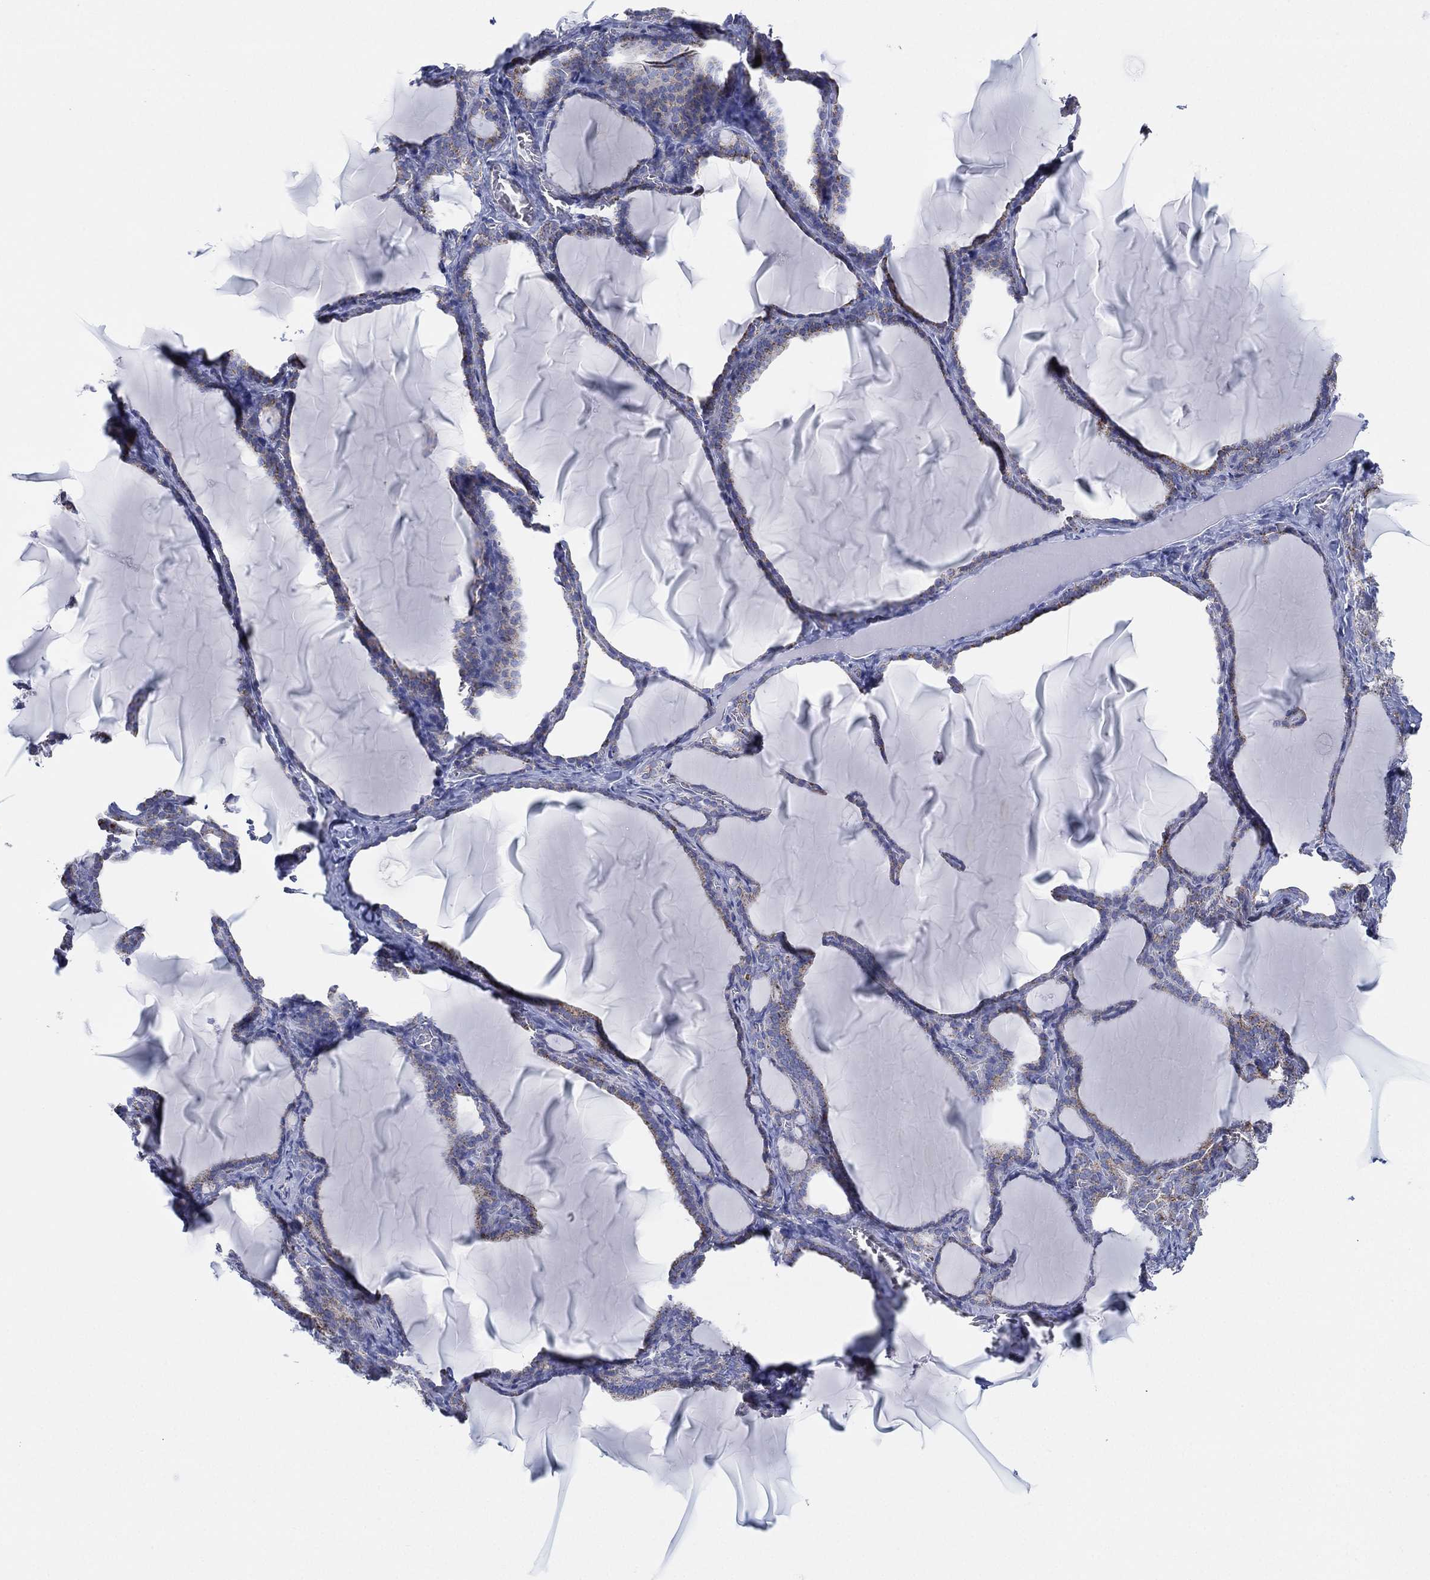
{"staining": {"intensity": "weak", "quantity": "25%-75%", "location": "cytoplasmic/membranous"}, "tissue": "thyroid gland", "cell_type": "Glandular cells", "image_type": "normal", "snomed": [{"axis": "morphology", "description": "Normal tissue, NOS"}, {"axis": "morphology", "description": "Hyperplasia, NOS"}, {"axis": "topography", "description": "Thyroid gland"}], "caption": "This image shows immunohistochemistry (IHC) staining of normal human thyroid gland, with low weak cytoplasmic/membranous expression in about 25%-75% of glandular cells.", "gene": "INA", "patient": {"sex": "female", "age": 27}}